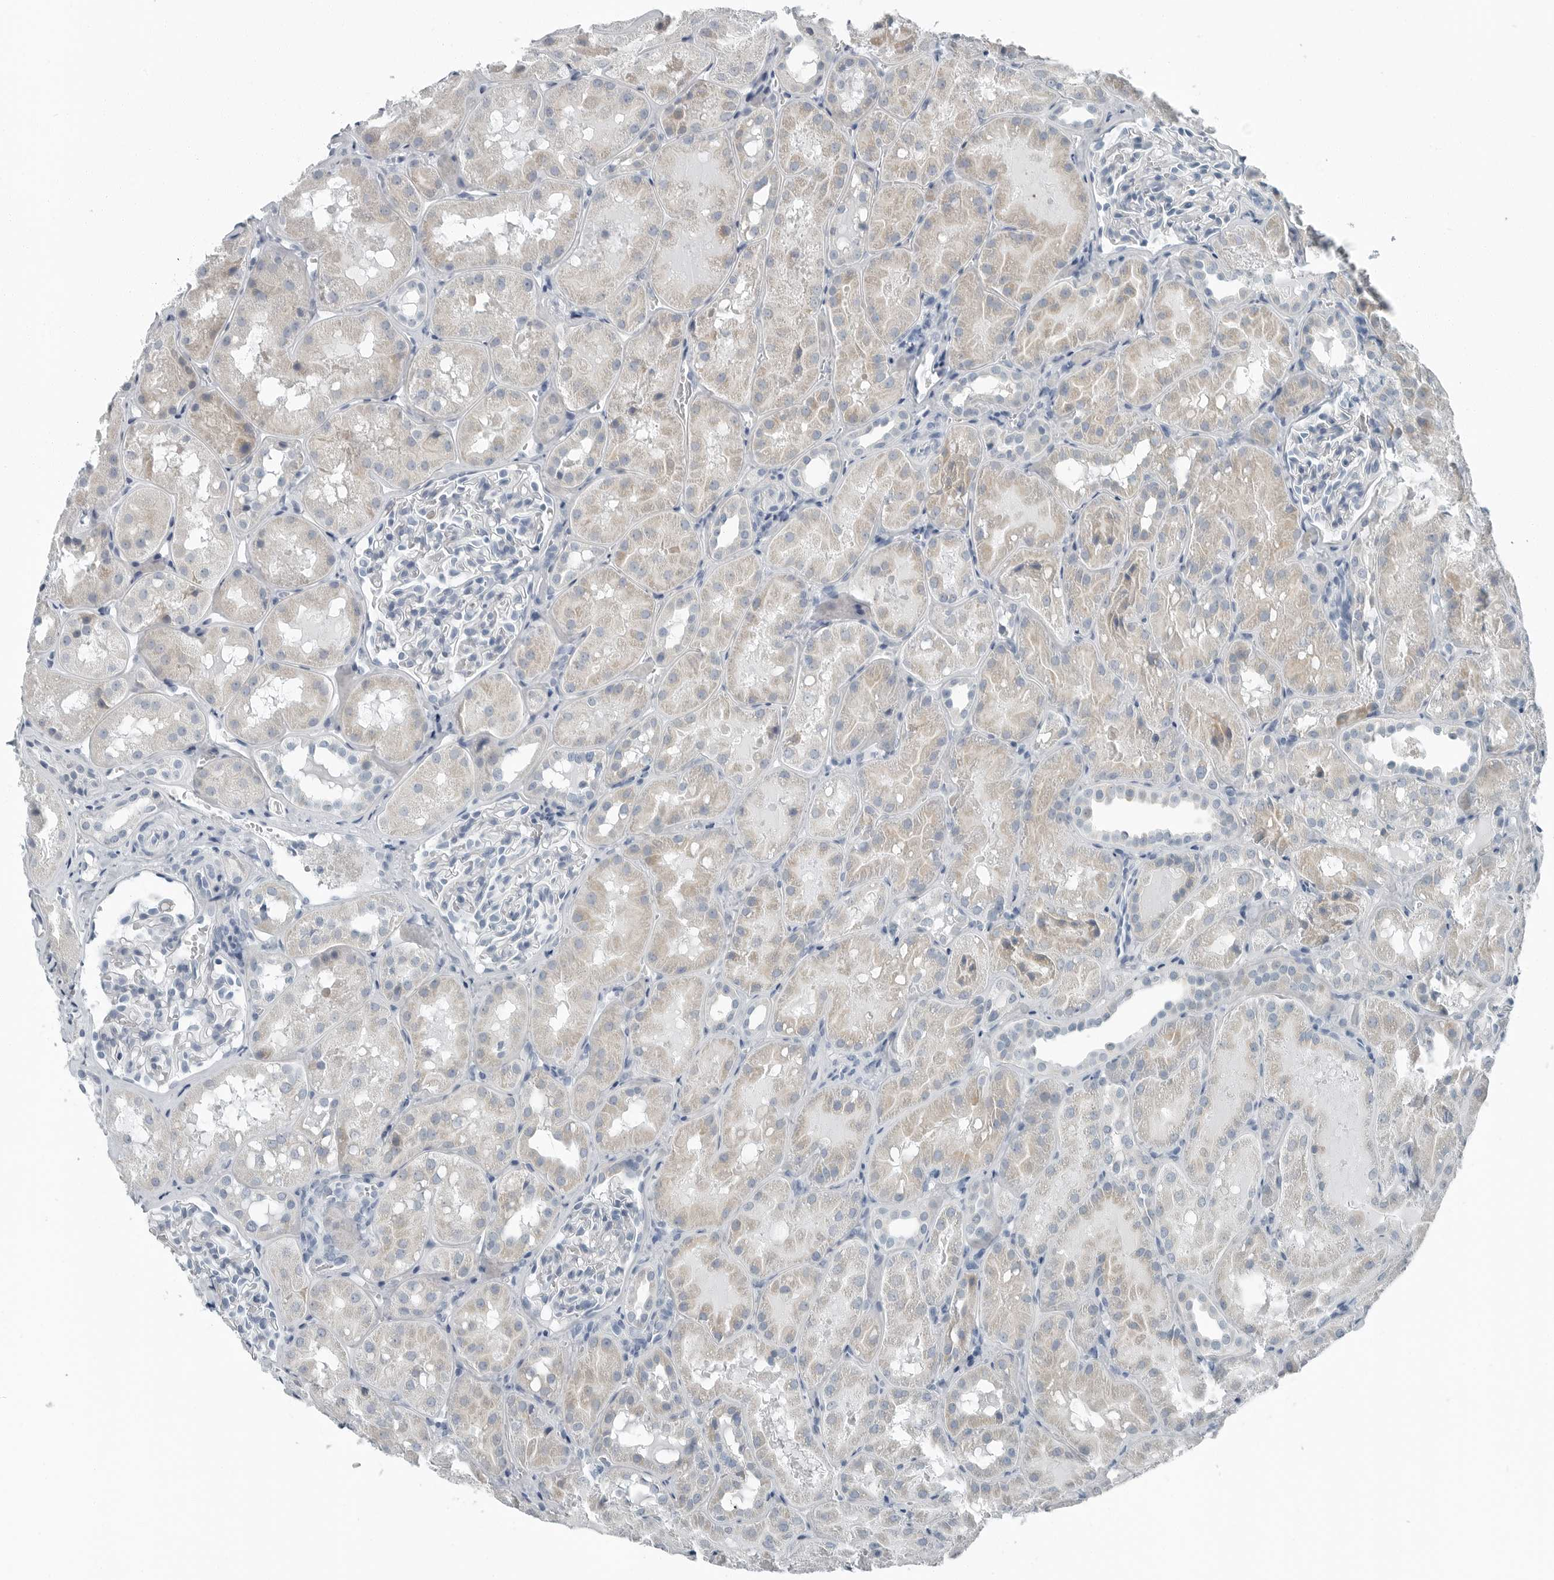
{"staining": {"intensity": "negative", "quantity": "none", "location": "none"}, "tissue": "kidney", "cell_type": "Cells in glomeruli", "image_type": "normal", "snomed": [{"axis": "morphology", "description": "Normal tissue, NOS"}, {"axis": "topography", "description": "Kidney"}], "caption": "High magnification brightfield microscopy of normal kidney stained with DAB (3,3'-diaminobenzidine) (brown) and counterstained with hematoxylin (blue): cells in glomeruli show no significant positivity. Nuclei are stained in blue.", "gene": "ZPBP2", "patient": {"sex": "male", "age": 16}}